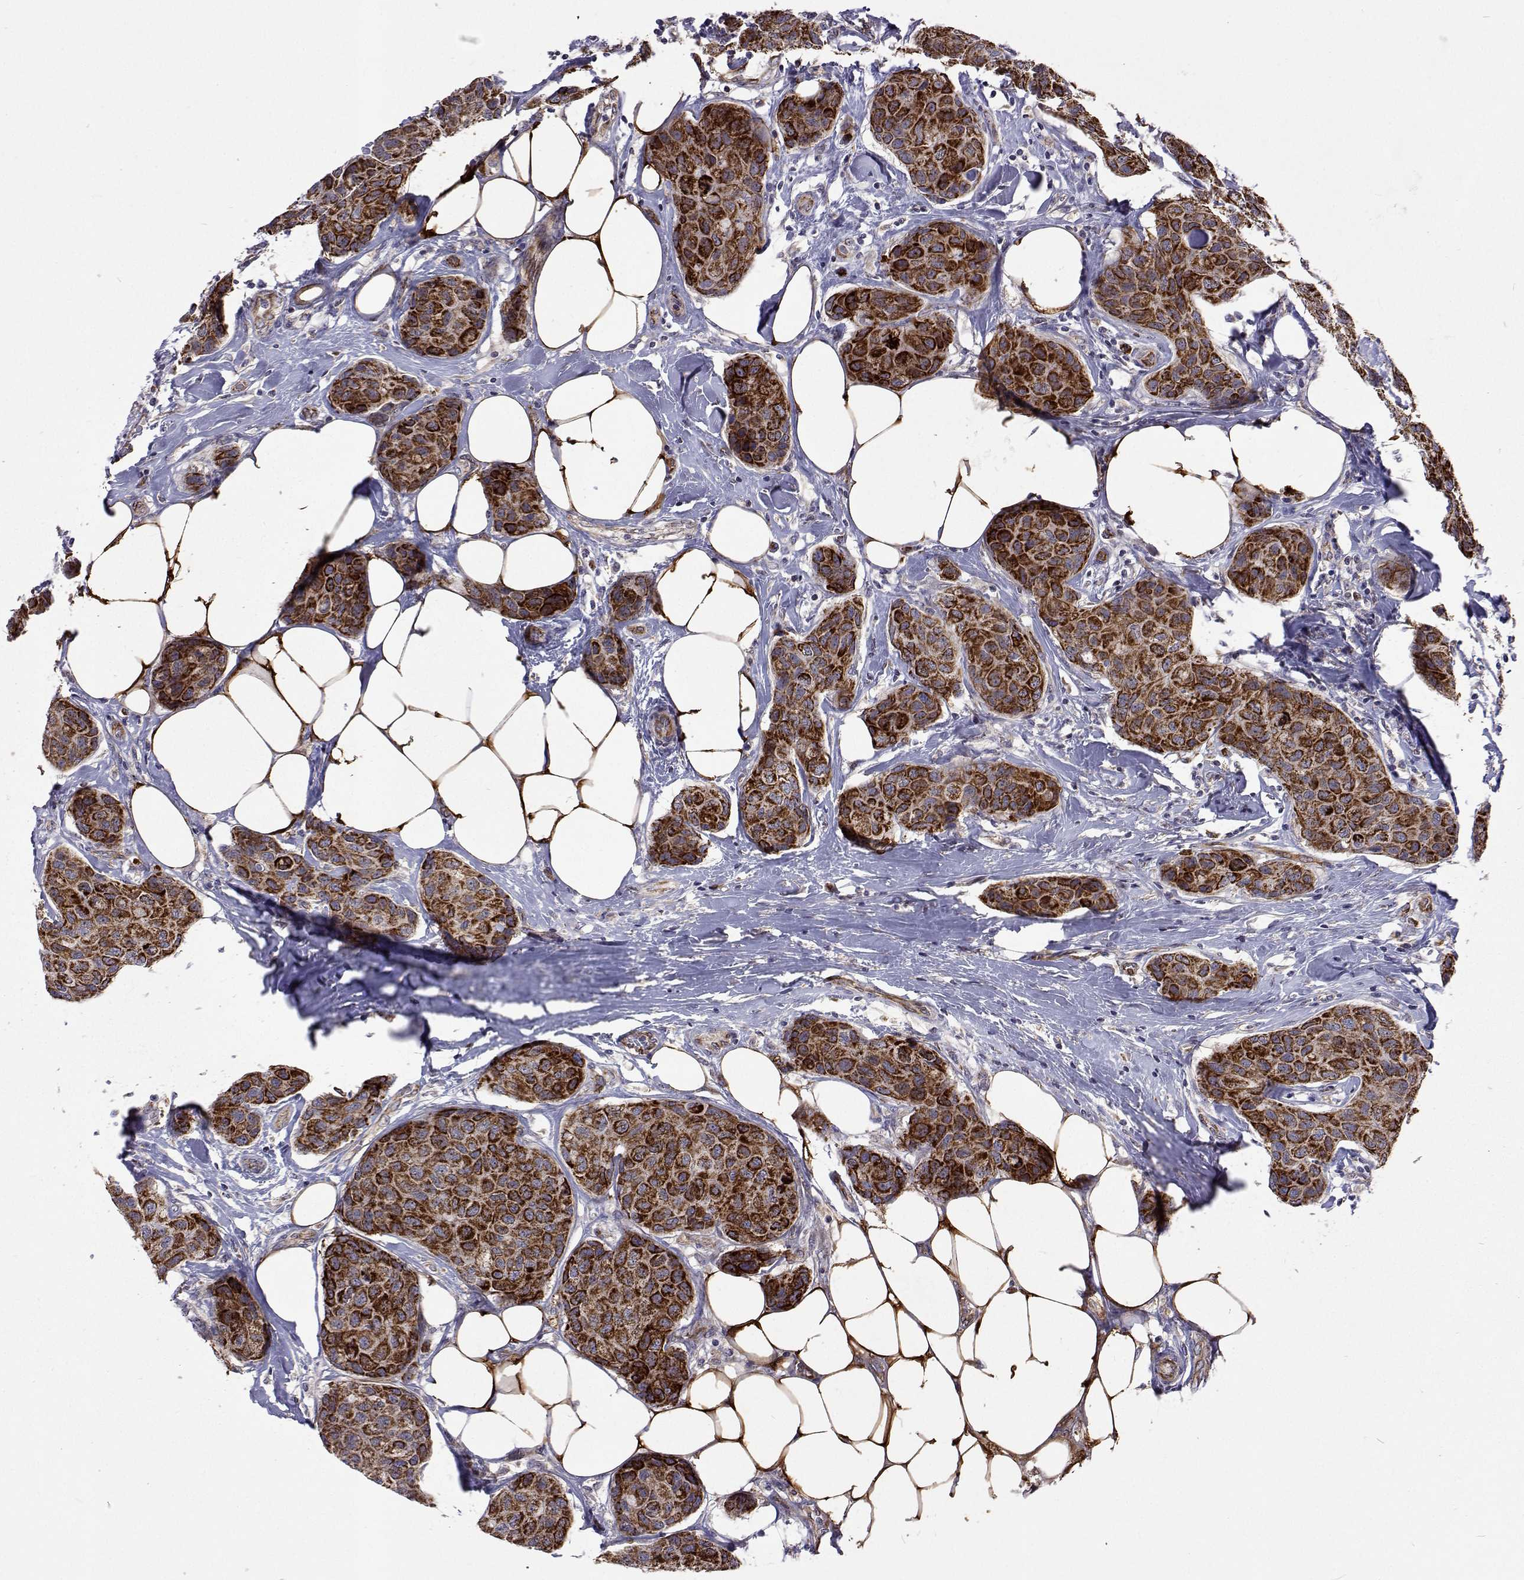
{"staining": {"intensity": "strong", "quantity": ">75%", "location": "cytoplasmic/membranous"}, "tissue": "breast cancer", "cell_type": "Tumor cells", "image_type": "cancer", "snomed": [{"axis": "morphology", "description": "Duct carcinoma"}, {"axis": "topography", "description": "Breast"}], "caption": "A high-resolution histopathology image shows IHC staining of invasive ductal carcinoma (breast), which displays strong cytoplasmic/membranous staining in about >75% of tumor cells. The staining was performed using DAB (3,3'-diaminobenzidine), with brown indicating positive protein expression. Nuclei are stained blue with hematoxylin.", "gene": "DHTKD1", "patient": {"sex": "female", "age": 80}}